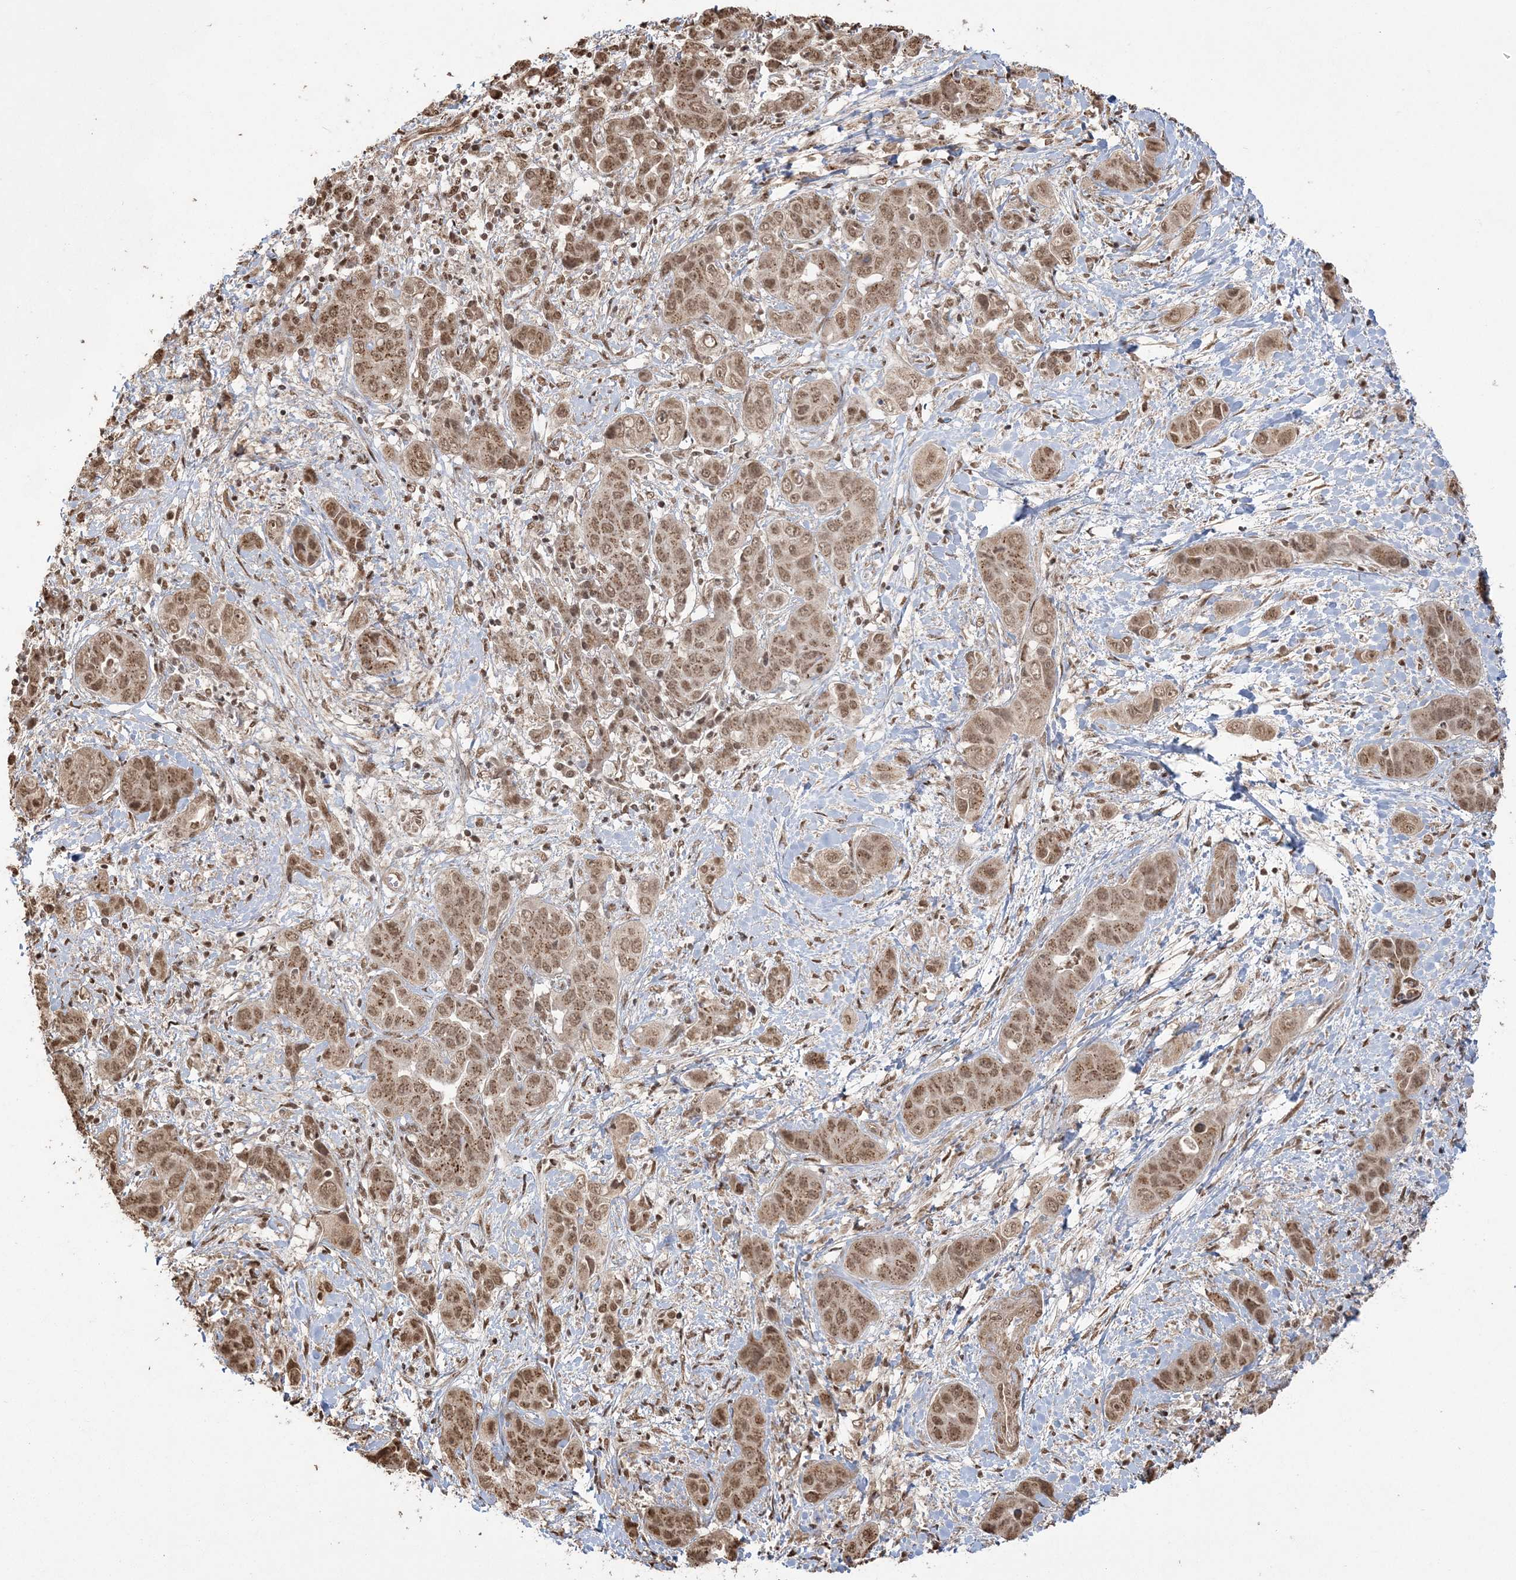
{"staining": {"intensity": "moderate", "quantity": ">75%", "location": "cytoplasmic/membranous,nuclear"}, "tissue": "liver cancer", "cell_type": "Tumor cells", "image_type": "cancer", "snomed": [{"axis": "morphology", "description": "Cholangiocarcinoma"}, {"axis": "topography", "description": "Liver"}], "caption": "Cholangiocarcinoma (liver) stained with immunohistochemistry (IHC) shows moderate cytoplasmic/membranous and nuclear staining in about >75% of tumor cells.", "gene": "ZNF839", "patient": {"sex": "female", "age": 52}}